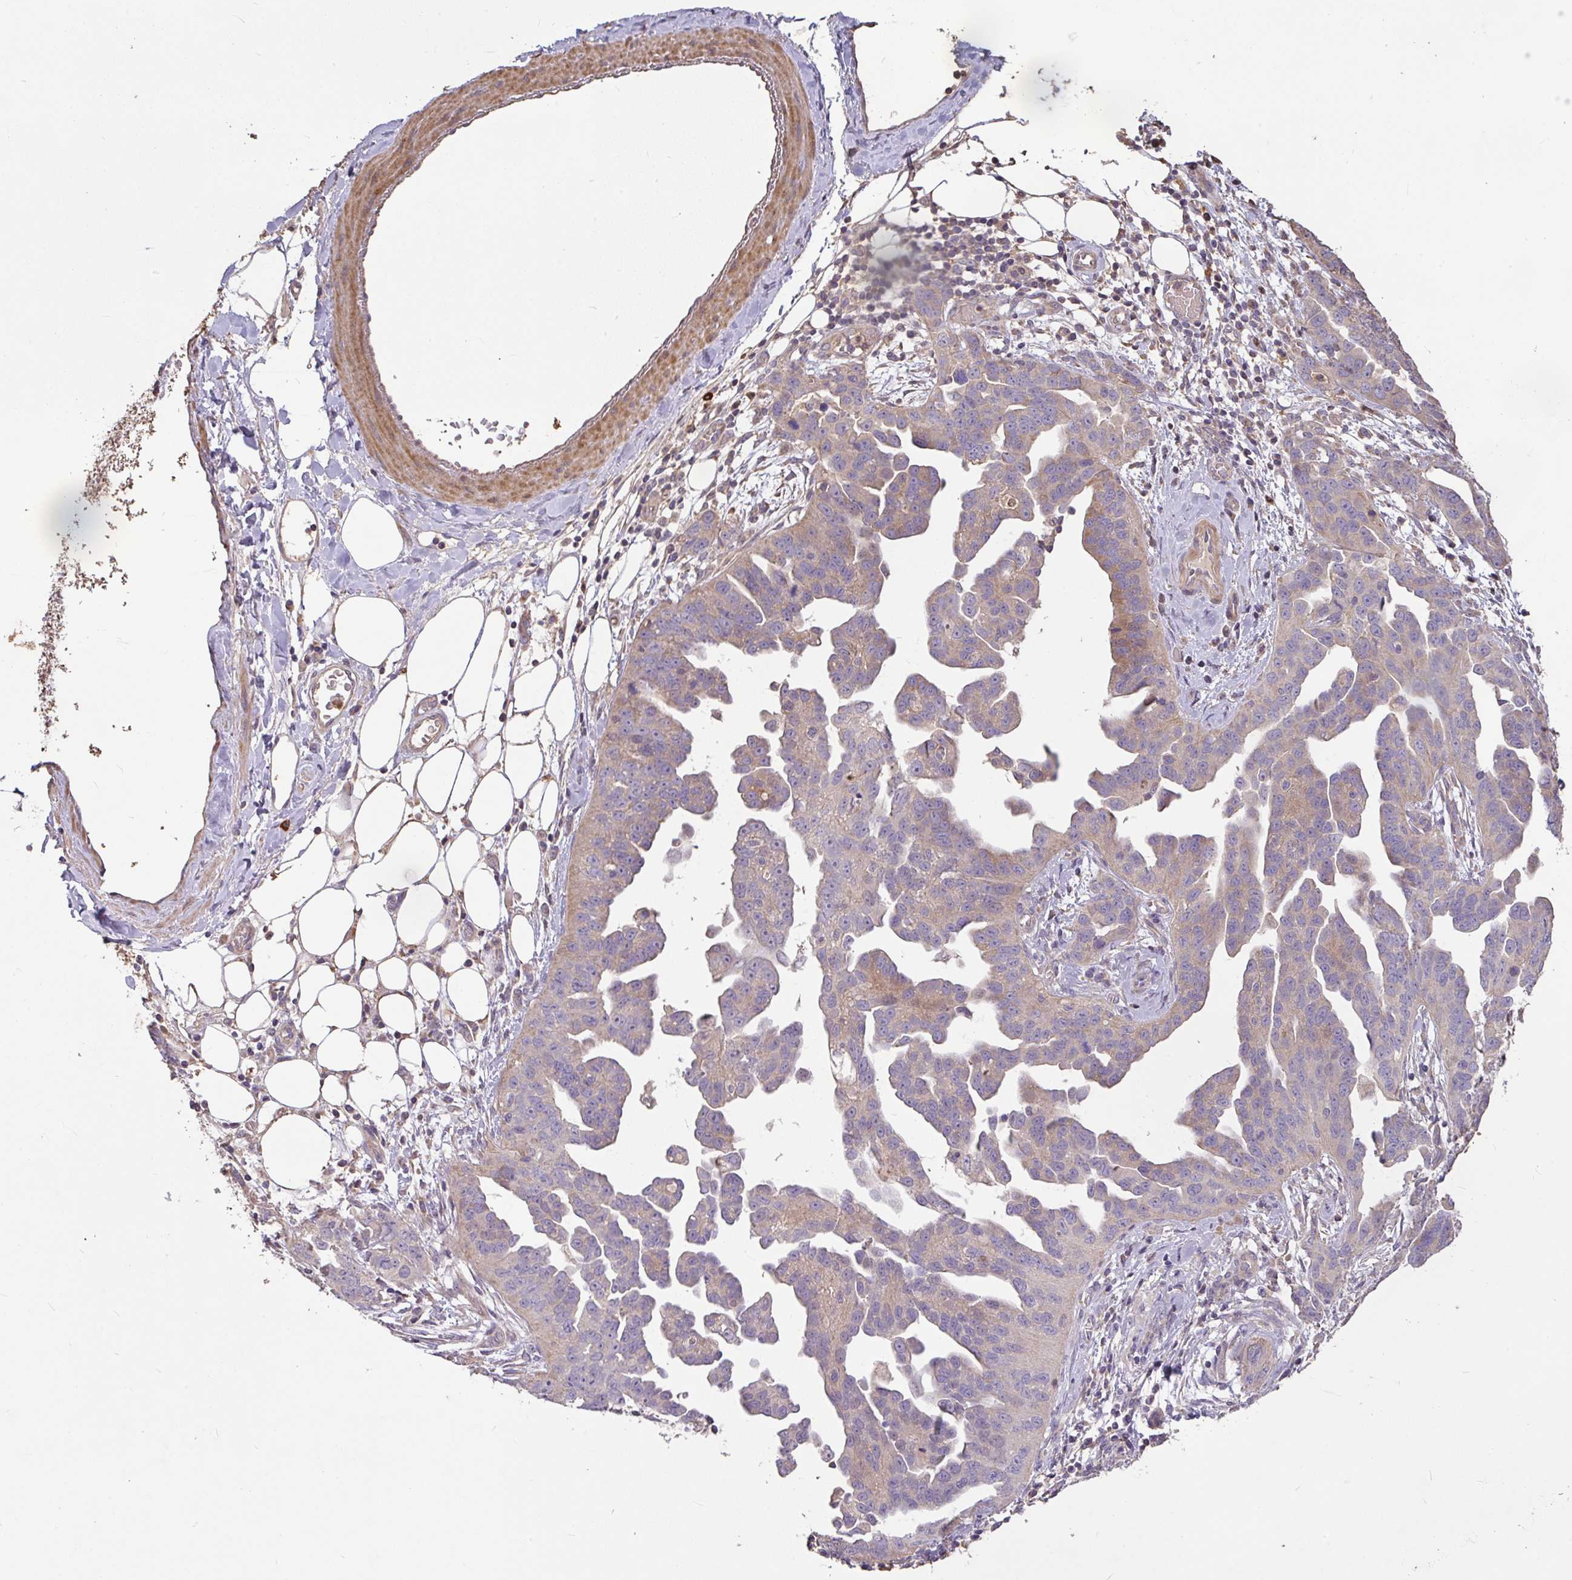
{"staining": {"intensity": "weak", "quantity": "25%-75%", "location": "cytoplasmic/membranous"}, "tissue": "ovarian cancer", "cell_type": "Tumor cells", "image_type": "cancer", "snomed": [{"axis": "morphology", "description": "Cystadenocarcinoma, serous, NOS"}, {"axis": "topography", "description": "Ovary"}], "caption": "An immunohistochemistry micrograph of tumor tissue is shown. Protein staining in brown highlights weak cytoplasmic/membranous positivity in ovarian serous cystadenocarcinoma within tumor cells. (DAB (3,3'-diaminobenzidine) IHC with brightfield microscopy, high magnification).", "gene": "FCER1A", "patient": {"sex": "female", "age": 75}}